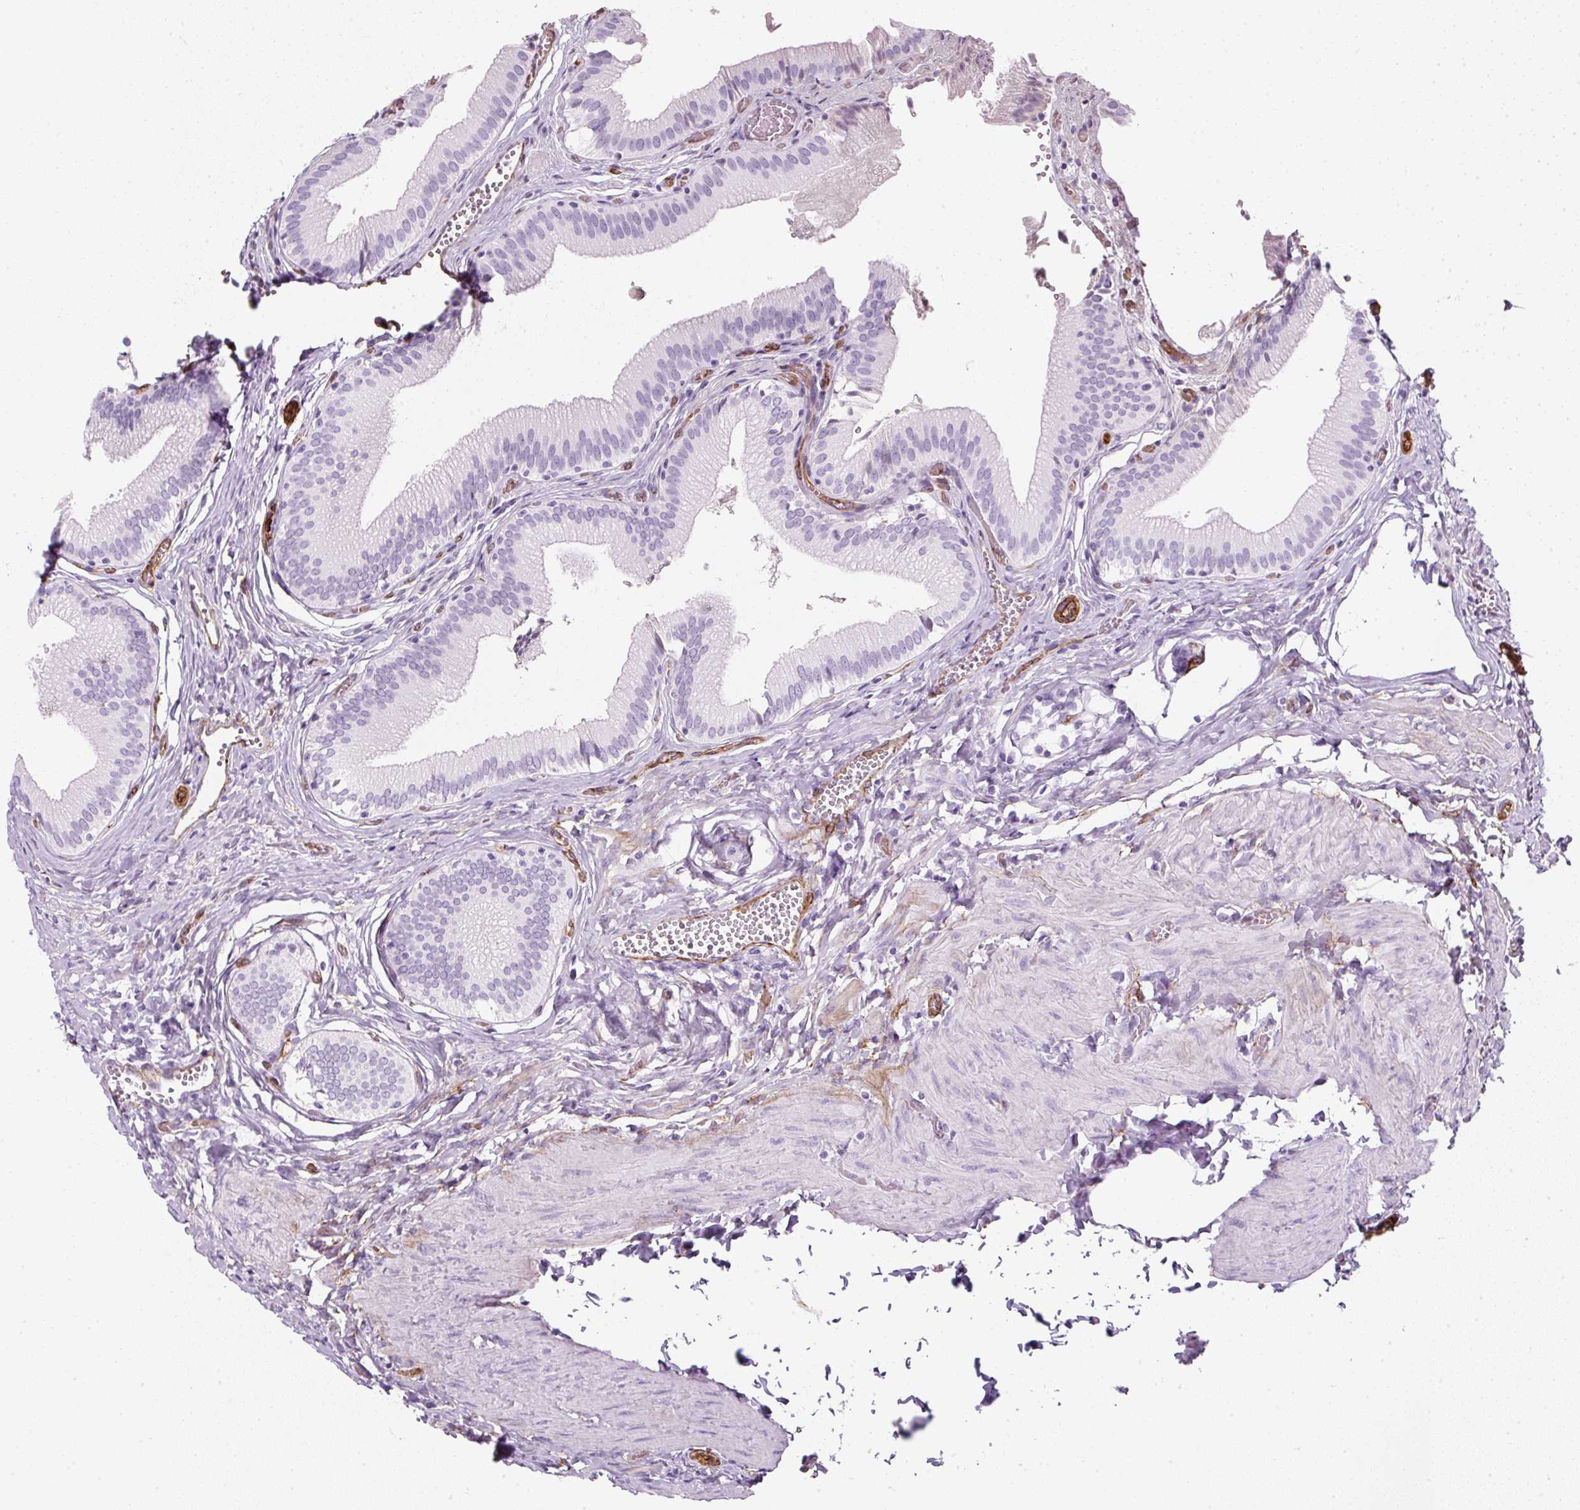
{"staining": {"intensity": "negative", "quantity": "none", "location": "none"}, "tissue": "gallbladder", "cell_type": "Glandular cells", "image_type": "normal", "snomed": [{"axis": "morphology", "description": "Normal tissue, NOS"}, {"axis": "topography", "description": "Gallbladder"}, {"axis": "topography", "description": "Peripheral nerve tissue"}], "caption": "This is a image of IHC staining of unremarkable gallbladder, which shows no expression in glandular cells.", "gene": "CAVIN3", "patient": {"sex": "male", "age": 17}}